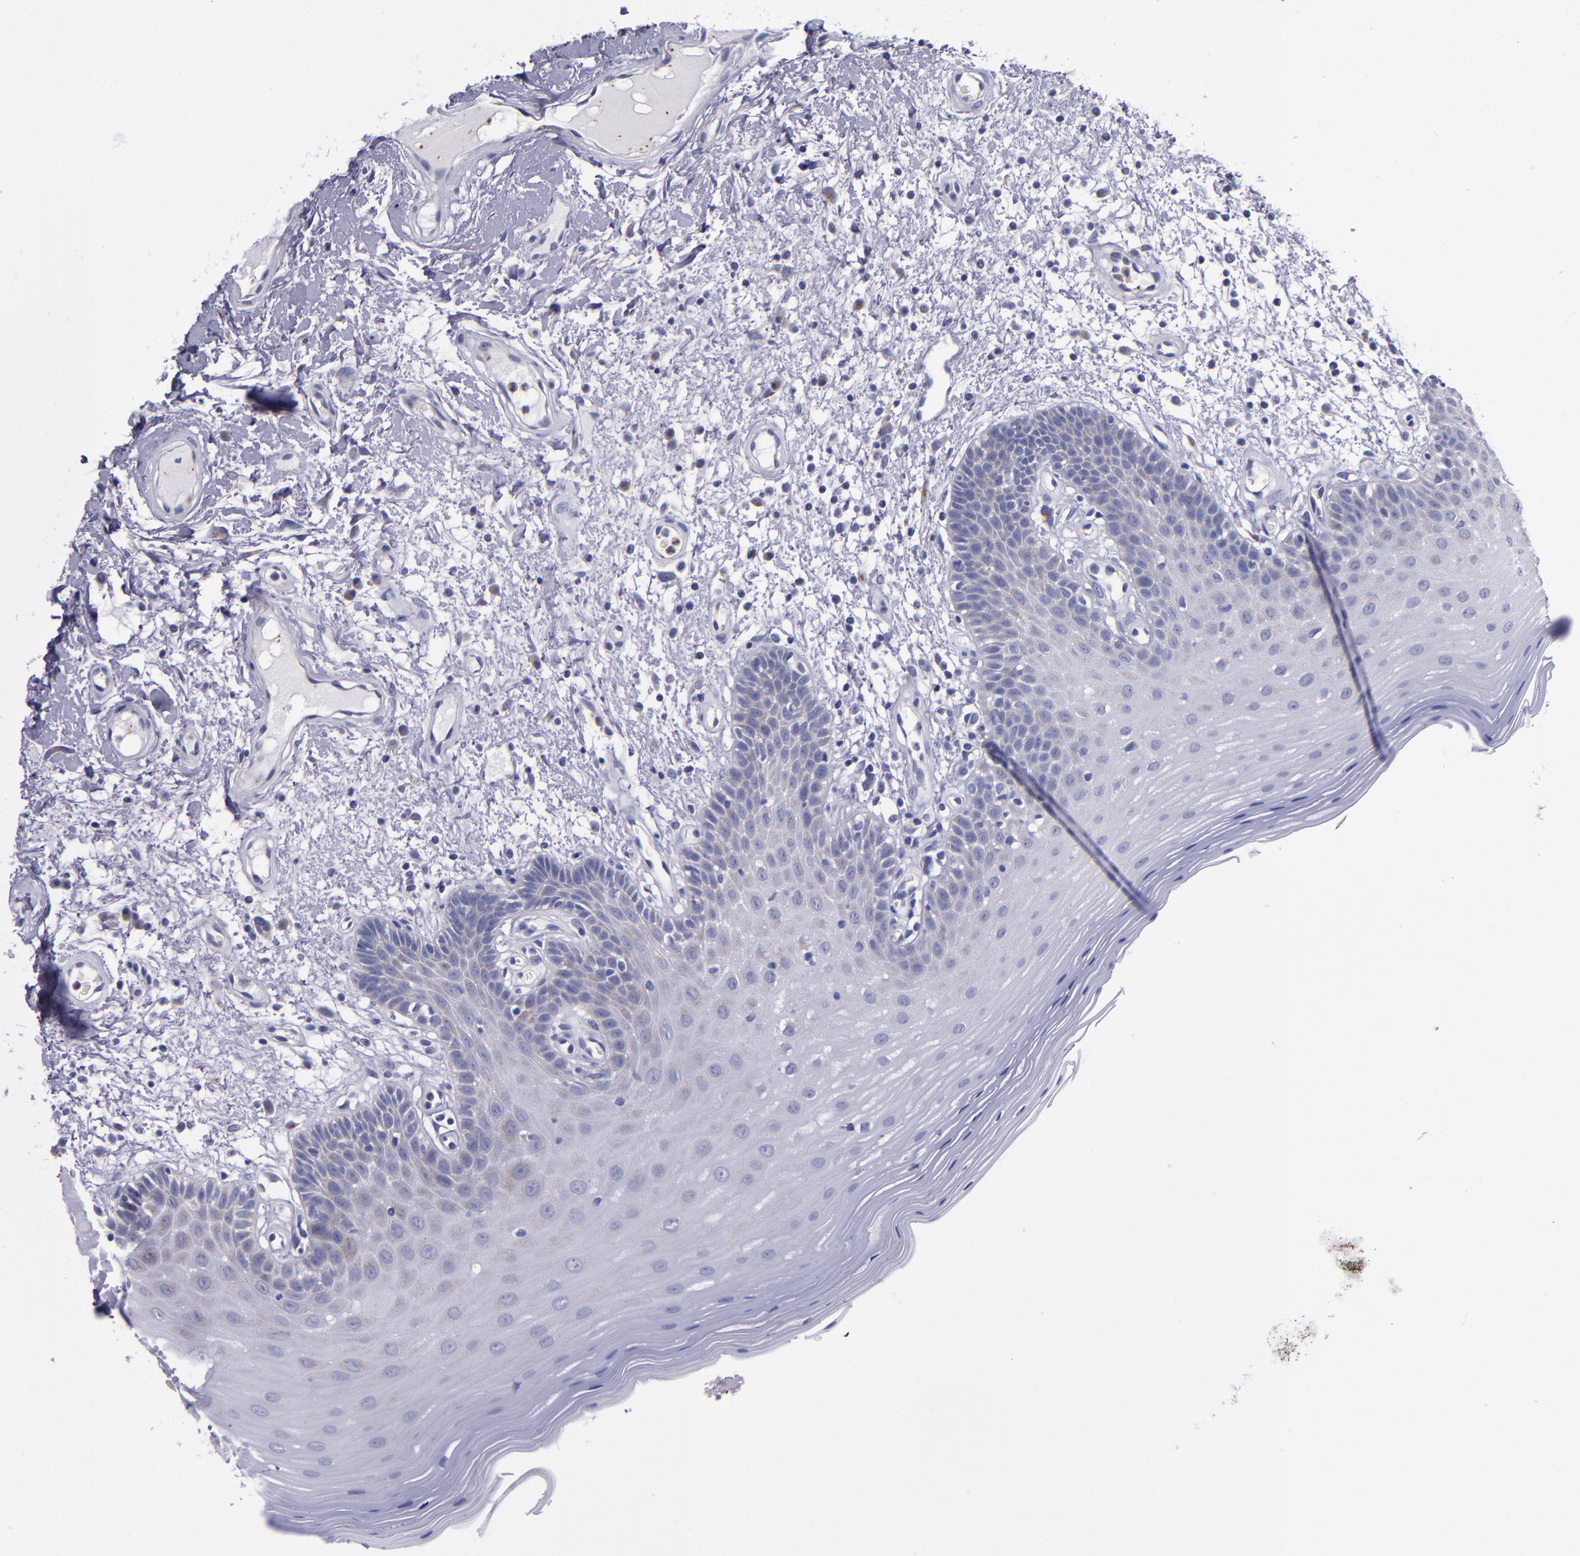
{"staining": {"intensity": "weak", "quantity": "25%-75%", "location": "cytoplasmic/membranous"}, "tissue": "oral mucosa", "cell_type": "Squamous epithelial cells", "image_type": "normal", "snomed": [{"axis": "morphology", "description": "Normal tissue, NOS"}, {"axis": "morphology", "description": "Squamous cell carcinoma, NOS"}, {"axis": "topography", "description": "Skeletal muscle"}, {"axis": "topography", "description": "Oral tissue"}, {"axis": "topography", "description": "Head-Neck"}], "caption": "Oral mucosa stained with immunohistochemistry (IHC) exhibits weak cytoplasmic/membranous expression in approximately 25%-75% of squamous epithelial cells. (DAB IHC, brown staining for protein, blue staining for nuclei).", "gene": "RAB41", "patient": {"sex": "male", "age": 71}}